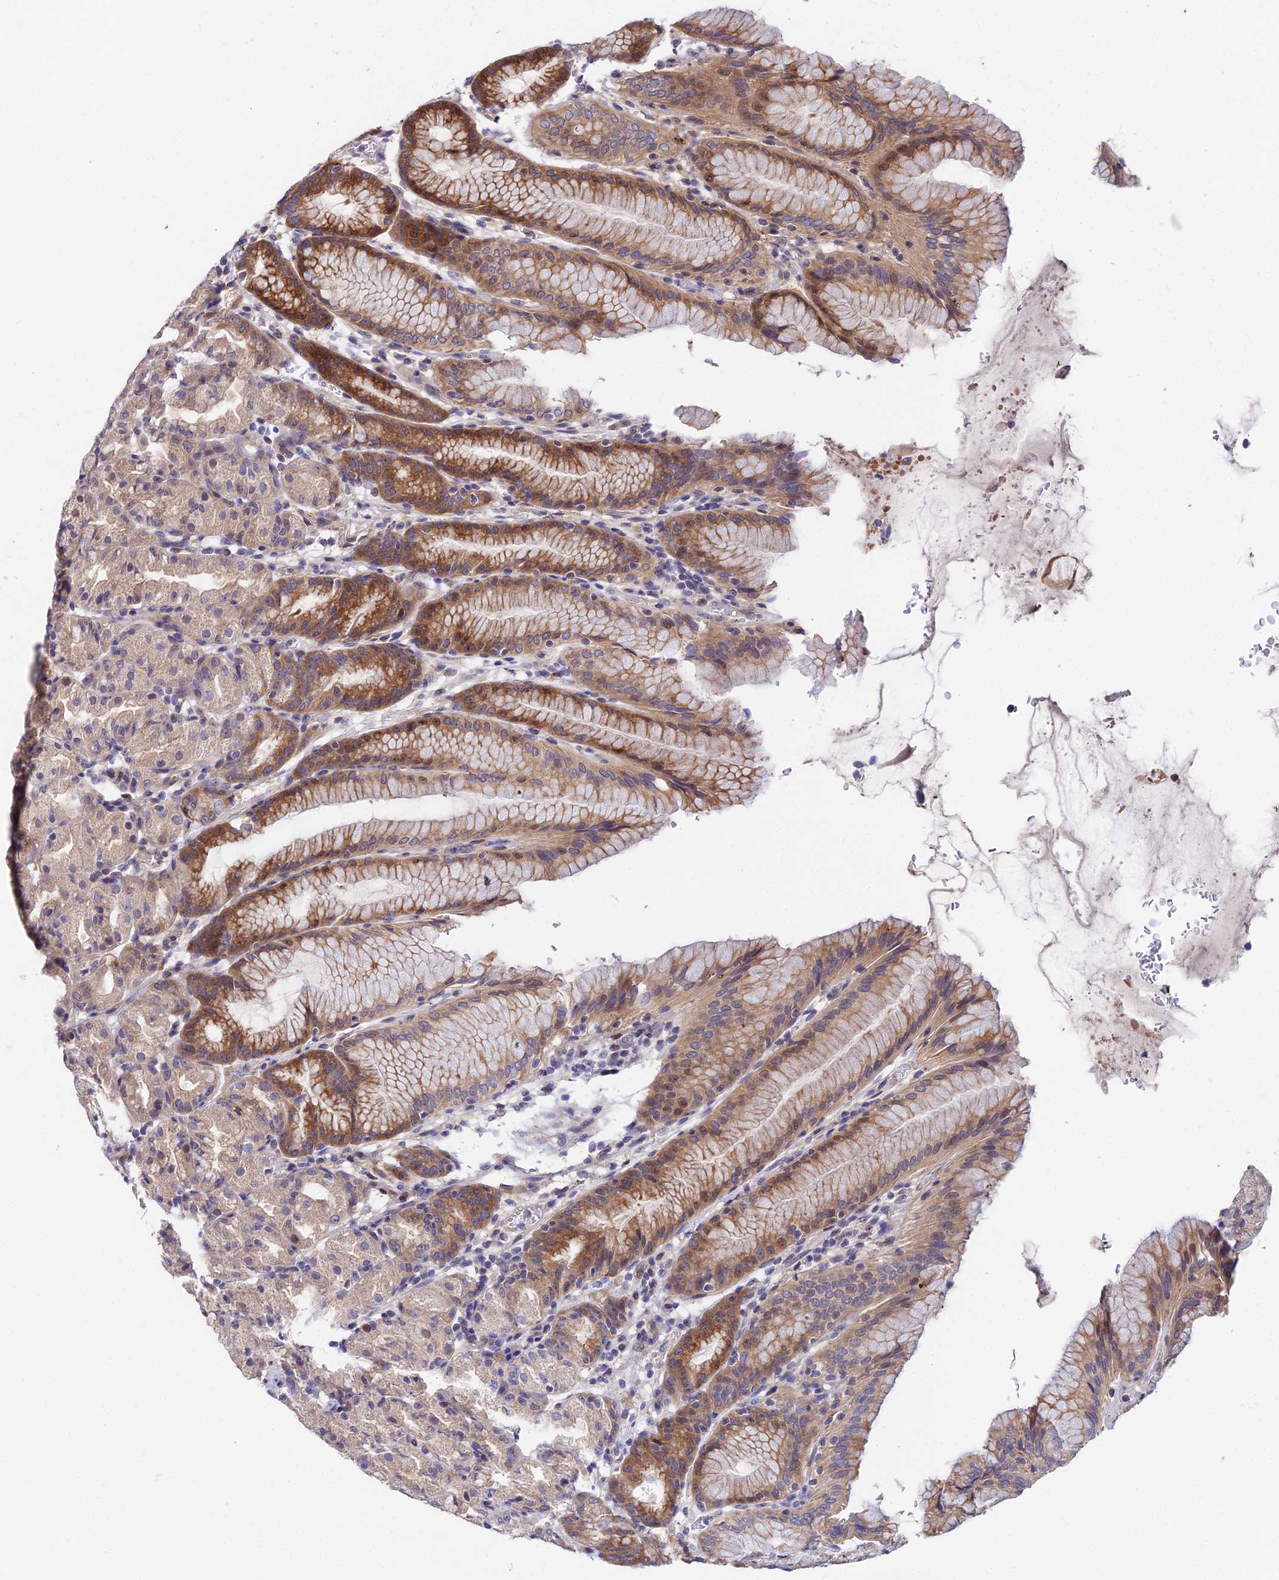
{"staining": {"intensity": "moderate", "quantity": "25%-75%", "location": "cytoplasmic/membranous,nuclear"}, "tissue": "stomach", "cell_type": "Glandular cells", "image_type": "normal", "snomed": [{"axis": "morphology", "description": "Normal tissue, NOS"}, {"axis": "topography", "description": "Stomach, upper"}], "caption": "Stomach was stained to show a protein in brown. There is medium levels of moderate cytoplasmic/membranous,nuclear expression in approximately 25%-75% of glandular cells.", "gene": "INPP4A", "patient": {"sex": "male", "age": 48}}